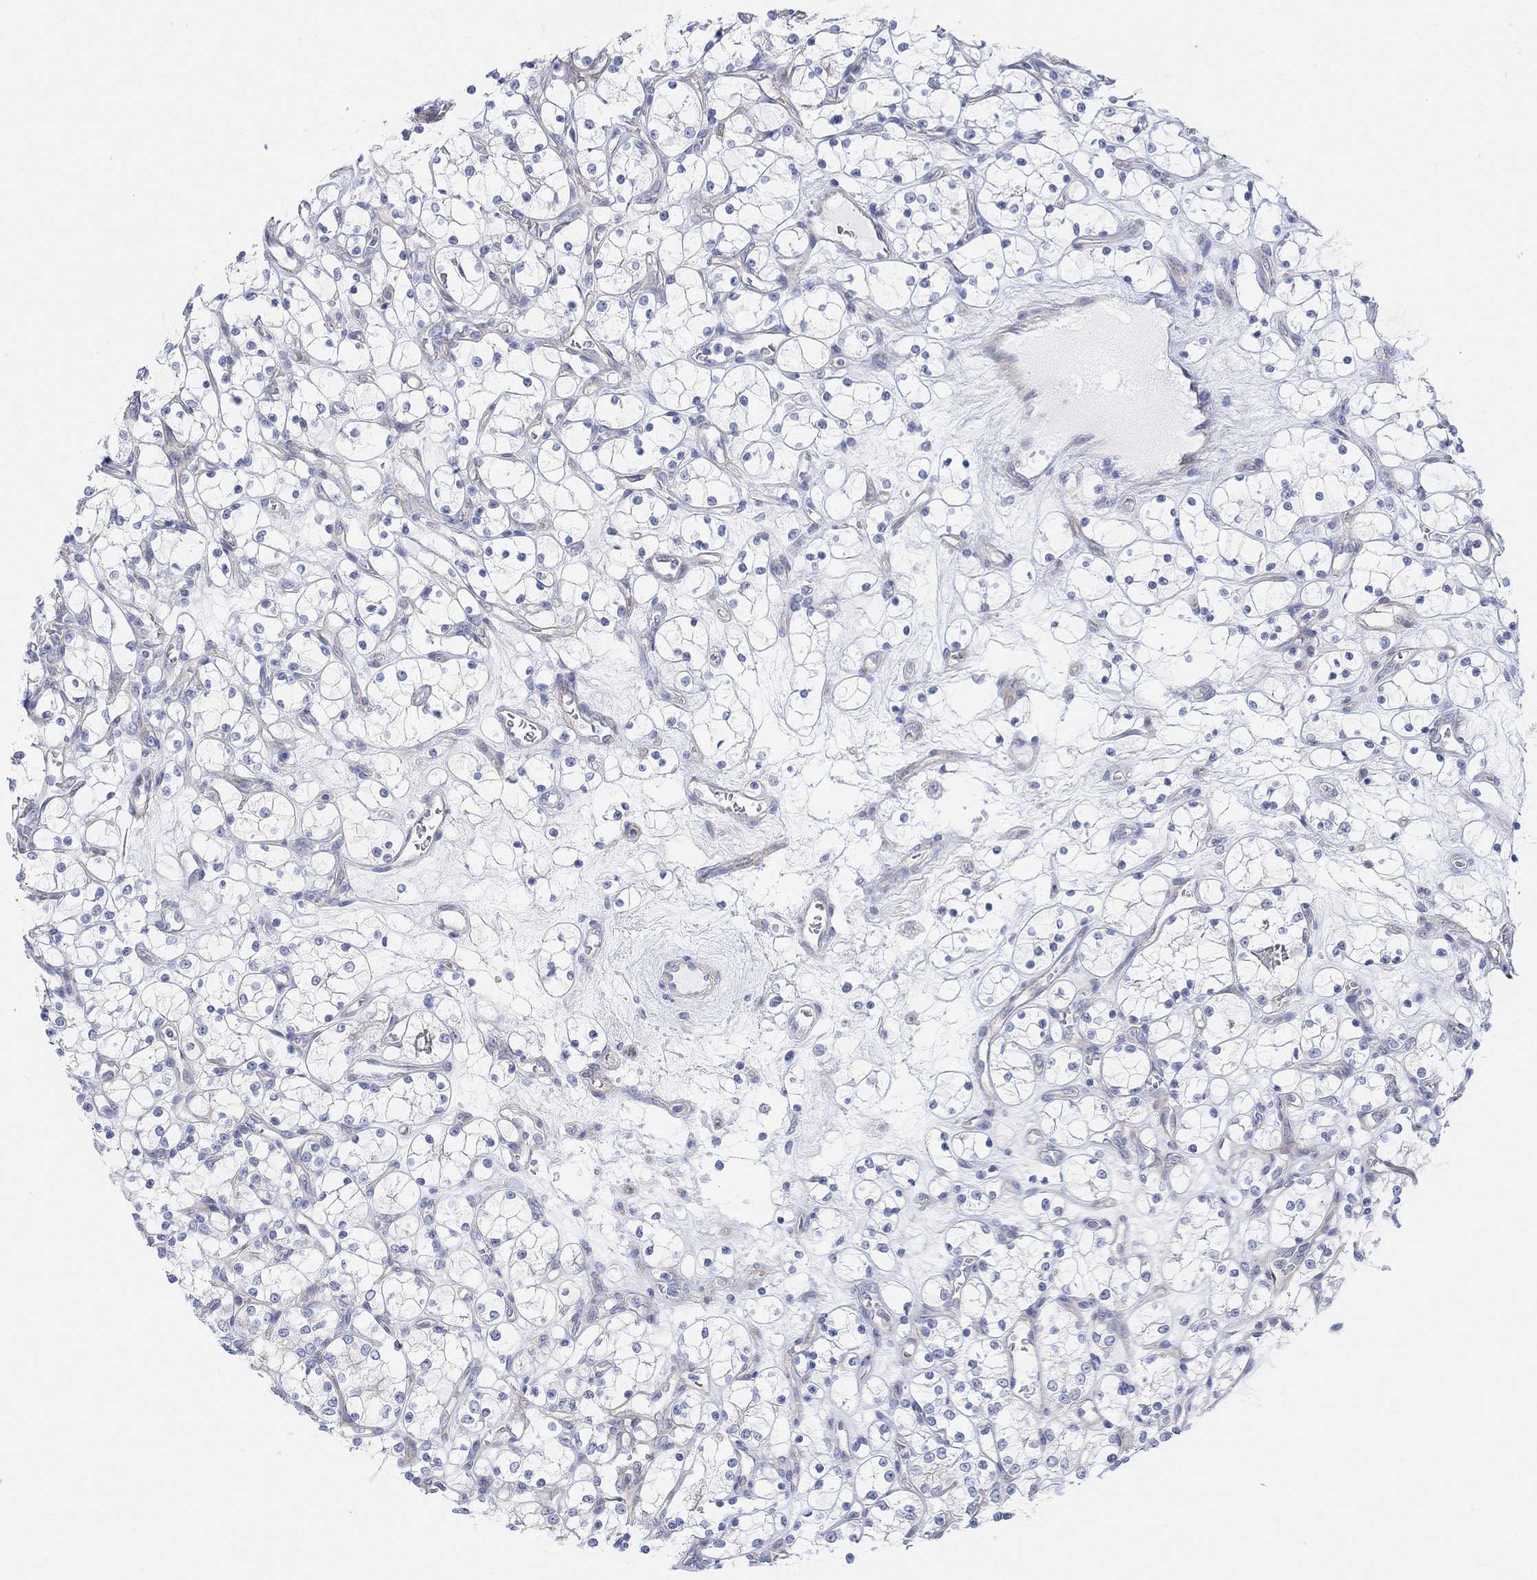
{"staining": {"intensity": "negative", "quantity": "none", "location": "none"}, "tissue": "renal cancer", "cell_type": "Tumor cells", "image_type": "cancer", "snomed": [{"axis": "morphology", "description": "Adenocarcinoma, NOS"}, {"axis": "topography", "description": "Kidney"}], "caption": "A micrograph of human renal cancer (adenocarcinoma) is negative for staining in tumor cells. Nuclei are stained in blue.", "gene": "TLDC2", "patient": {"sex": "female", "age": 69}}